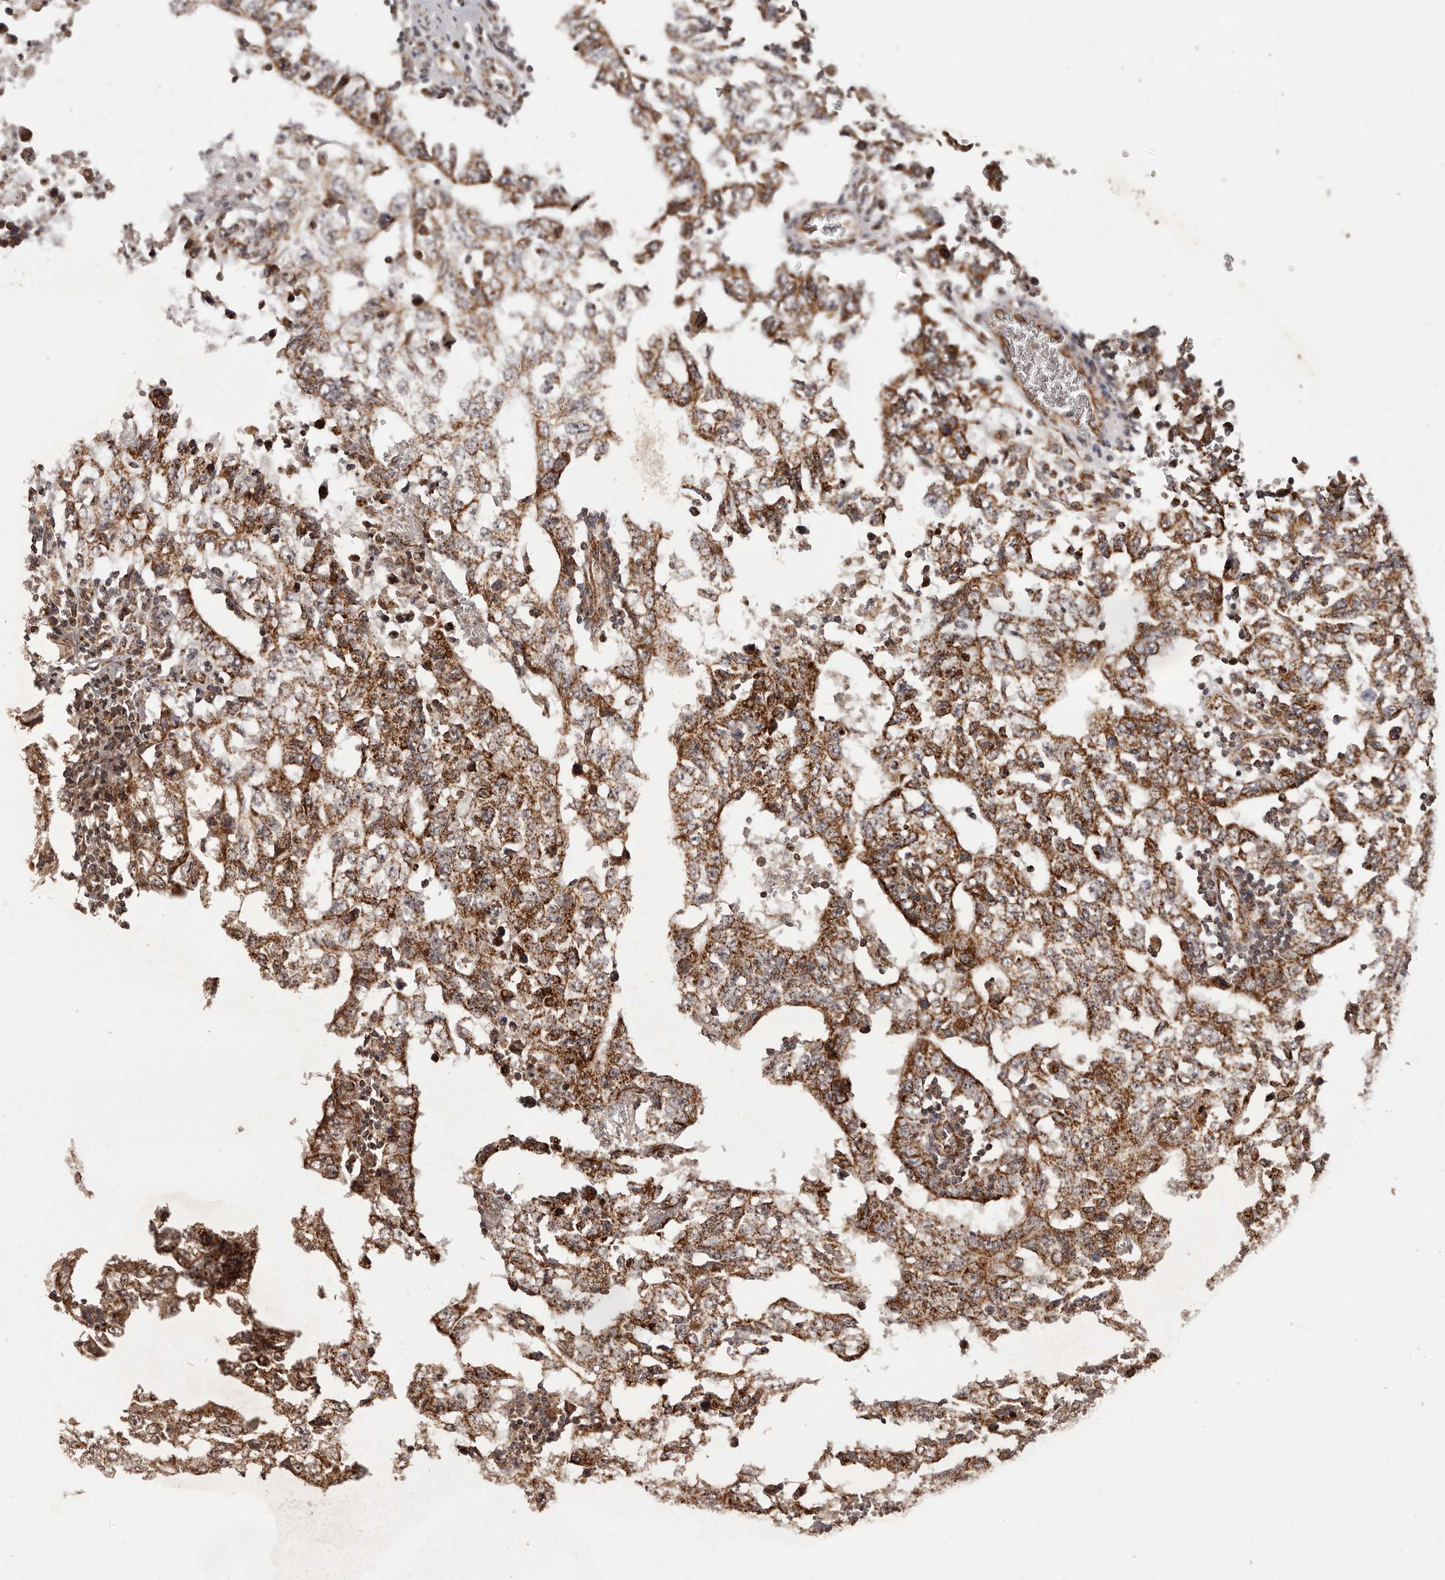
{"staining": {"intensity": "strong", "quantity": ">75%", "location": "cytoplasmic/membranous"}, "tissue": "testis cancer", "cell_type": "Tumor cells", "image_type": "cancer", "snomed": [{"axis": "morphology", "description": "Carcinoma, Embryonal, NOS"}, {"axis": "topography", "description": "Testis"}], "caption": "Testis cancer (embryonal carcinoma) stained with DAB IHC exhibits high levels of strong cytoplasmic/membranous staining in about >75% of tumor cells. Immunohistochemistry (ihc) stains the protein in brown and the nuclei are stained blue.", "gene": "CHRM2", "patient": {"sex": "male", "age": 26}}